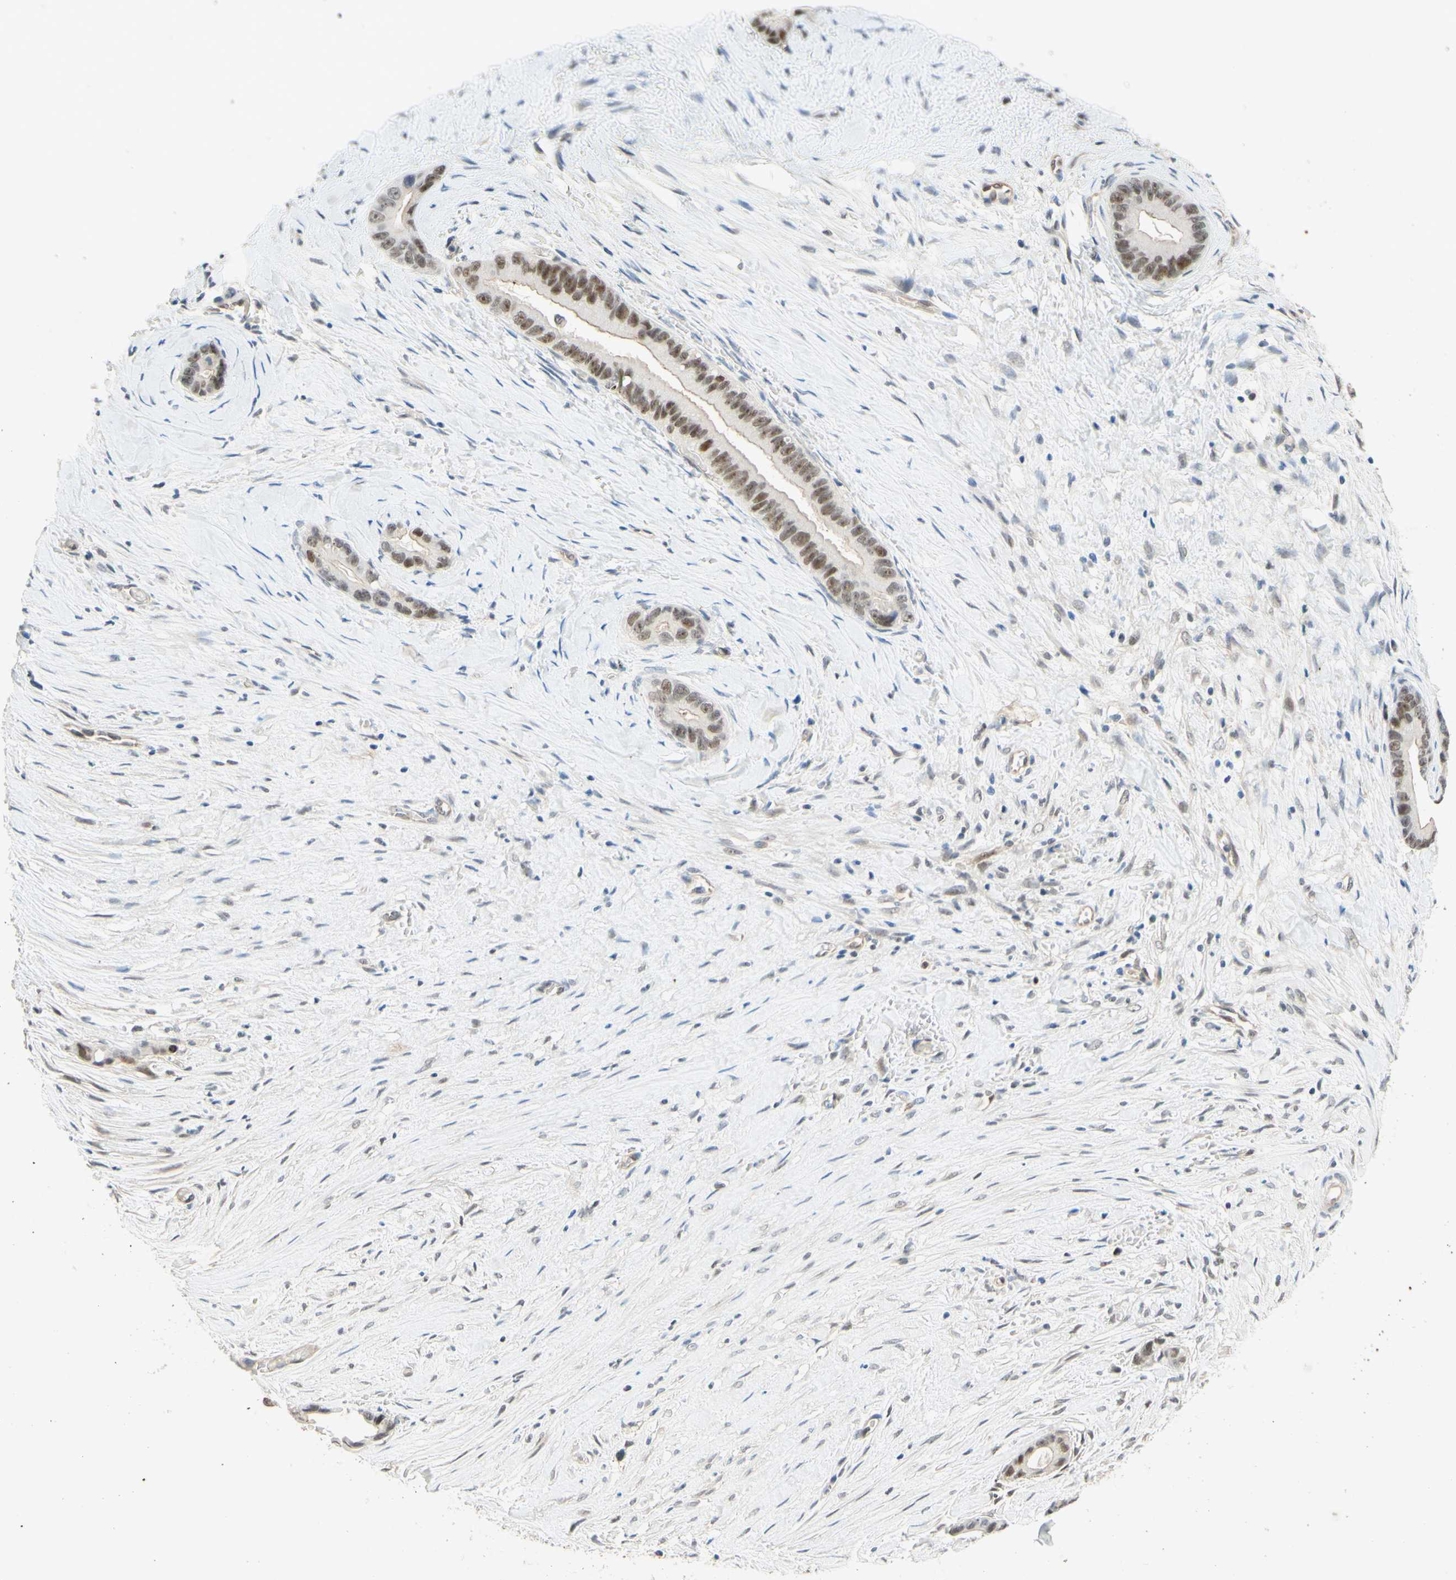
{"staining": {"intensity": "weak", "quantity": ">75%", "location": "nuclear"}, "tissue": "liver cancer", "cell_type": "Tumor cells", "image_type": "cancer", "snomed": [{"axis": "morphology", "description": "Cholangiocarcinoma"}, {"axis": "topography", "description": "Liver"}], "caption": "Immunohistochemistry image of human liver cancer stained for a protein (brown), which demonstrates low levels of weak nuclear expression in approximately >75% of tumor cells.", "gene": "POLB", "patient": {"sex": "female", "age": 55}}